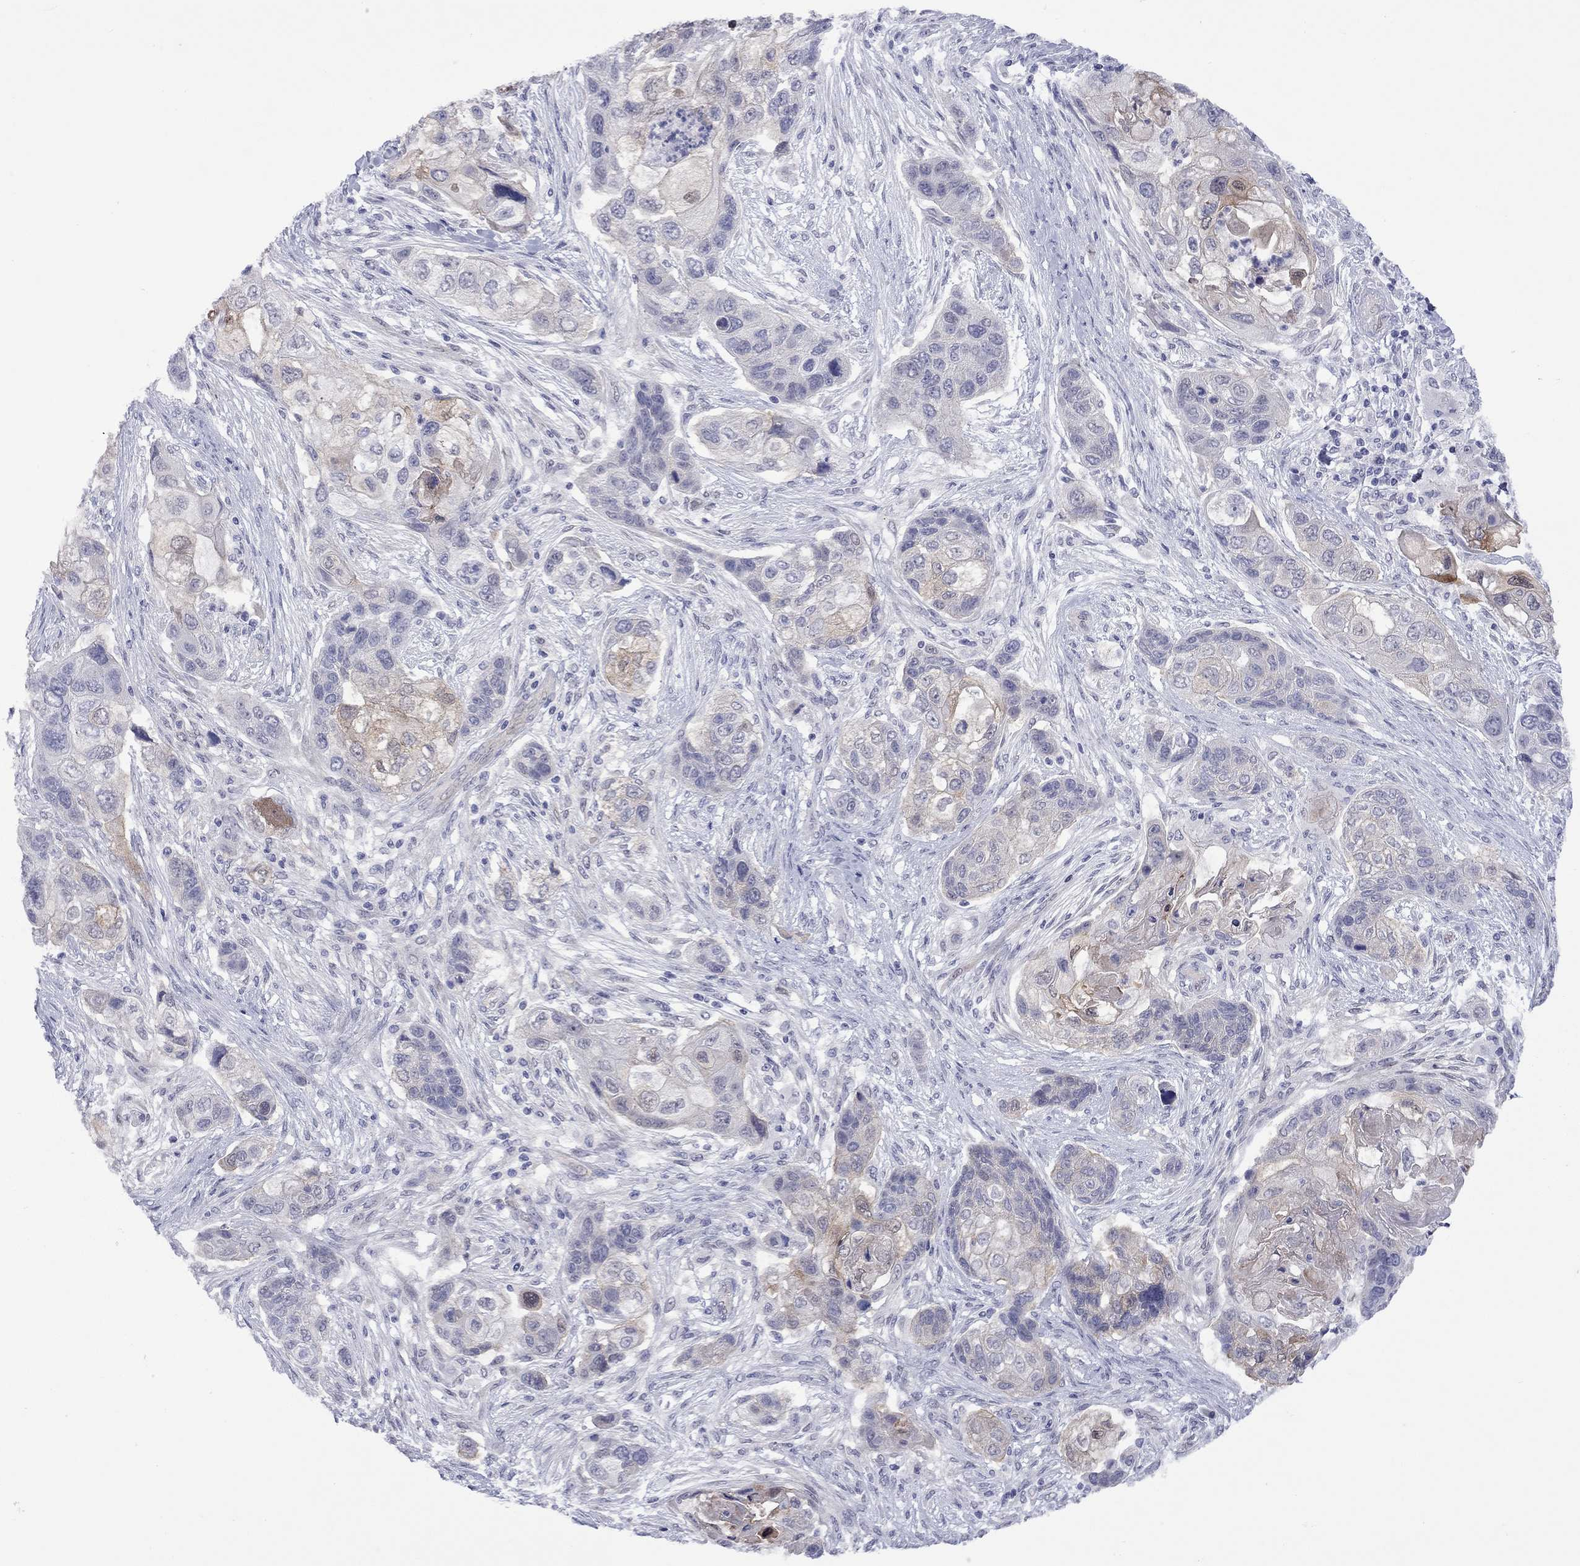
{"staining": {"intensity": "moderate", "quantity": "<25%", "location": "cytoplasmic/membranous"}, "tissue": "lung cancer", "cell_type": "Tumor cells", "image_type": "cancer", "snomed": [{"axis": "morphology", "description": "Squamous cell carcinoma, NOS"}, {"axis": "topography", "description": "Lung"}], "caption": "Lung squamous cell carcinoma stained with immunohistochemistry (IHC) shows moderate cytoplasmic/membranous expression in about <25% of tumor cells. The protein of interest is shown in brown color, while the nuclei are stained blue.", "gene": "CTNNBIP1", "patient": {"sex": "male", "age": 69}}